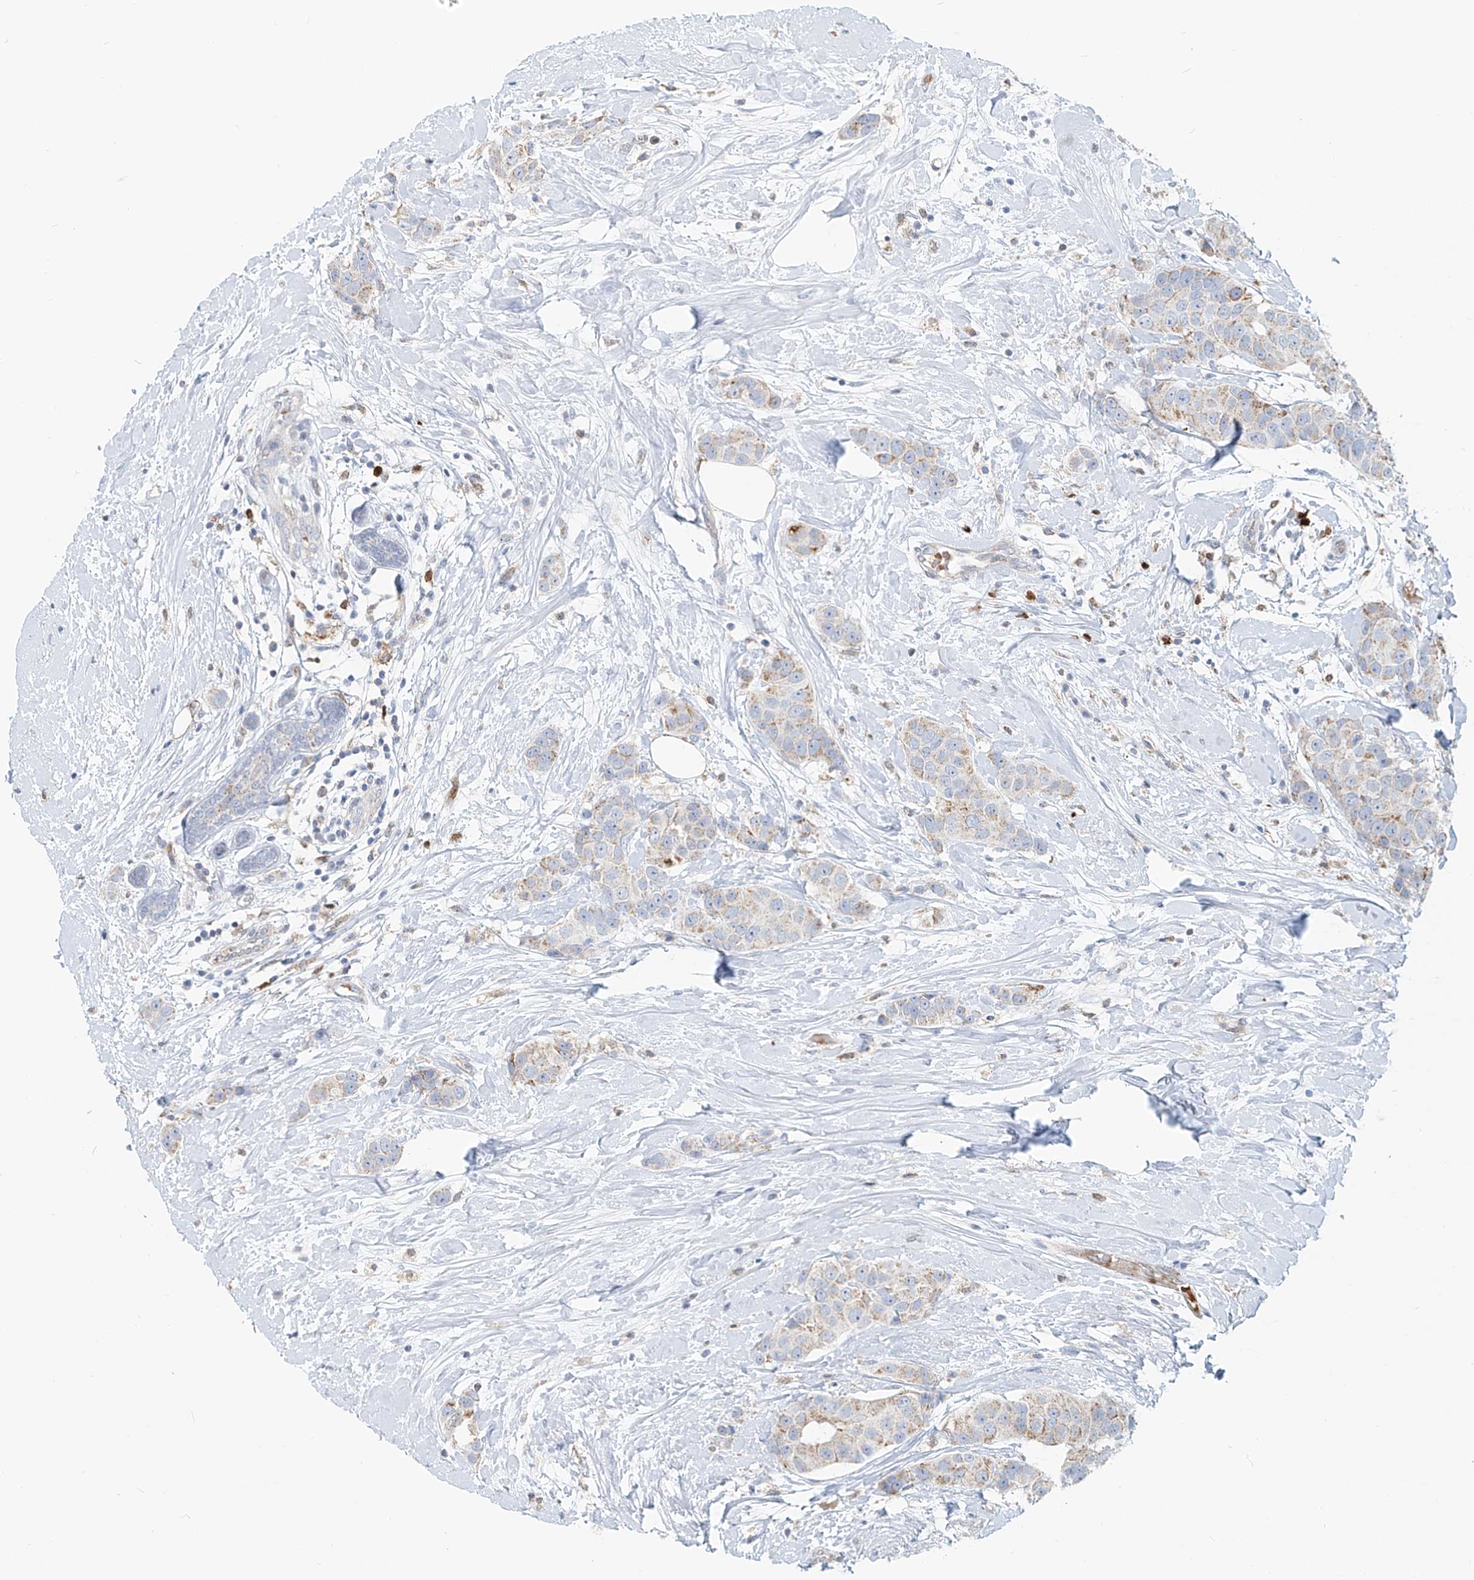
{"staining": {"intensity": "moderate", "quantity": "25%-75%", "location": "cytoplasmic/membranous"}, "tissue": "breast cancer", "cell_type": "Tumor cells", "image_type": "cancer", "snomed": [{"axis": "morphology", "description": "Normal tissue, NOS"}, {"axis": "morphology", "description": "Duct carcinoma"}, {"axis": "topography", "description": "Breast"}], "caption": "DAB immunohistochemical staining of breast cancer (infiltrating ductal carcinoma) shows moderate cytoplasmic/membranous protein staining in about 25%-75% of tumor cells.", "gene": "PTPRA", "patient": {"sex": "female", "age": 39}}